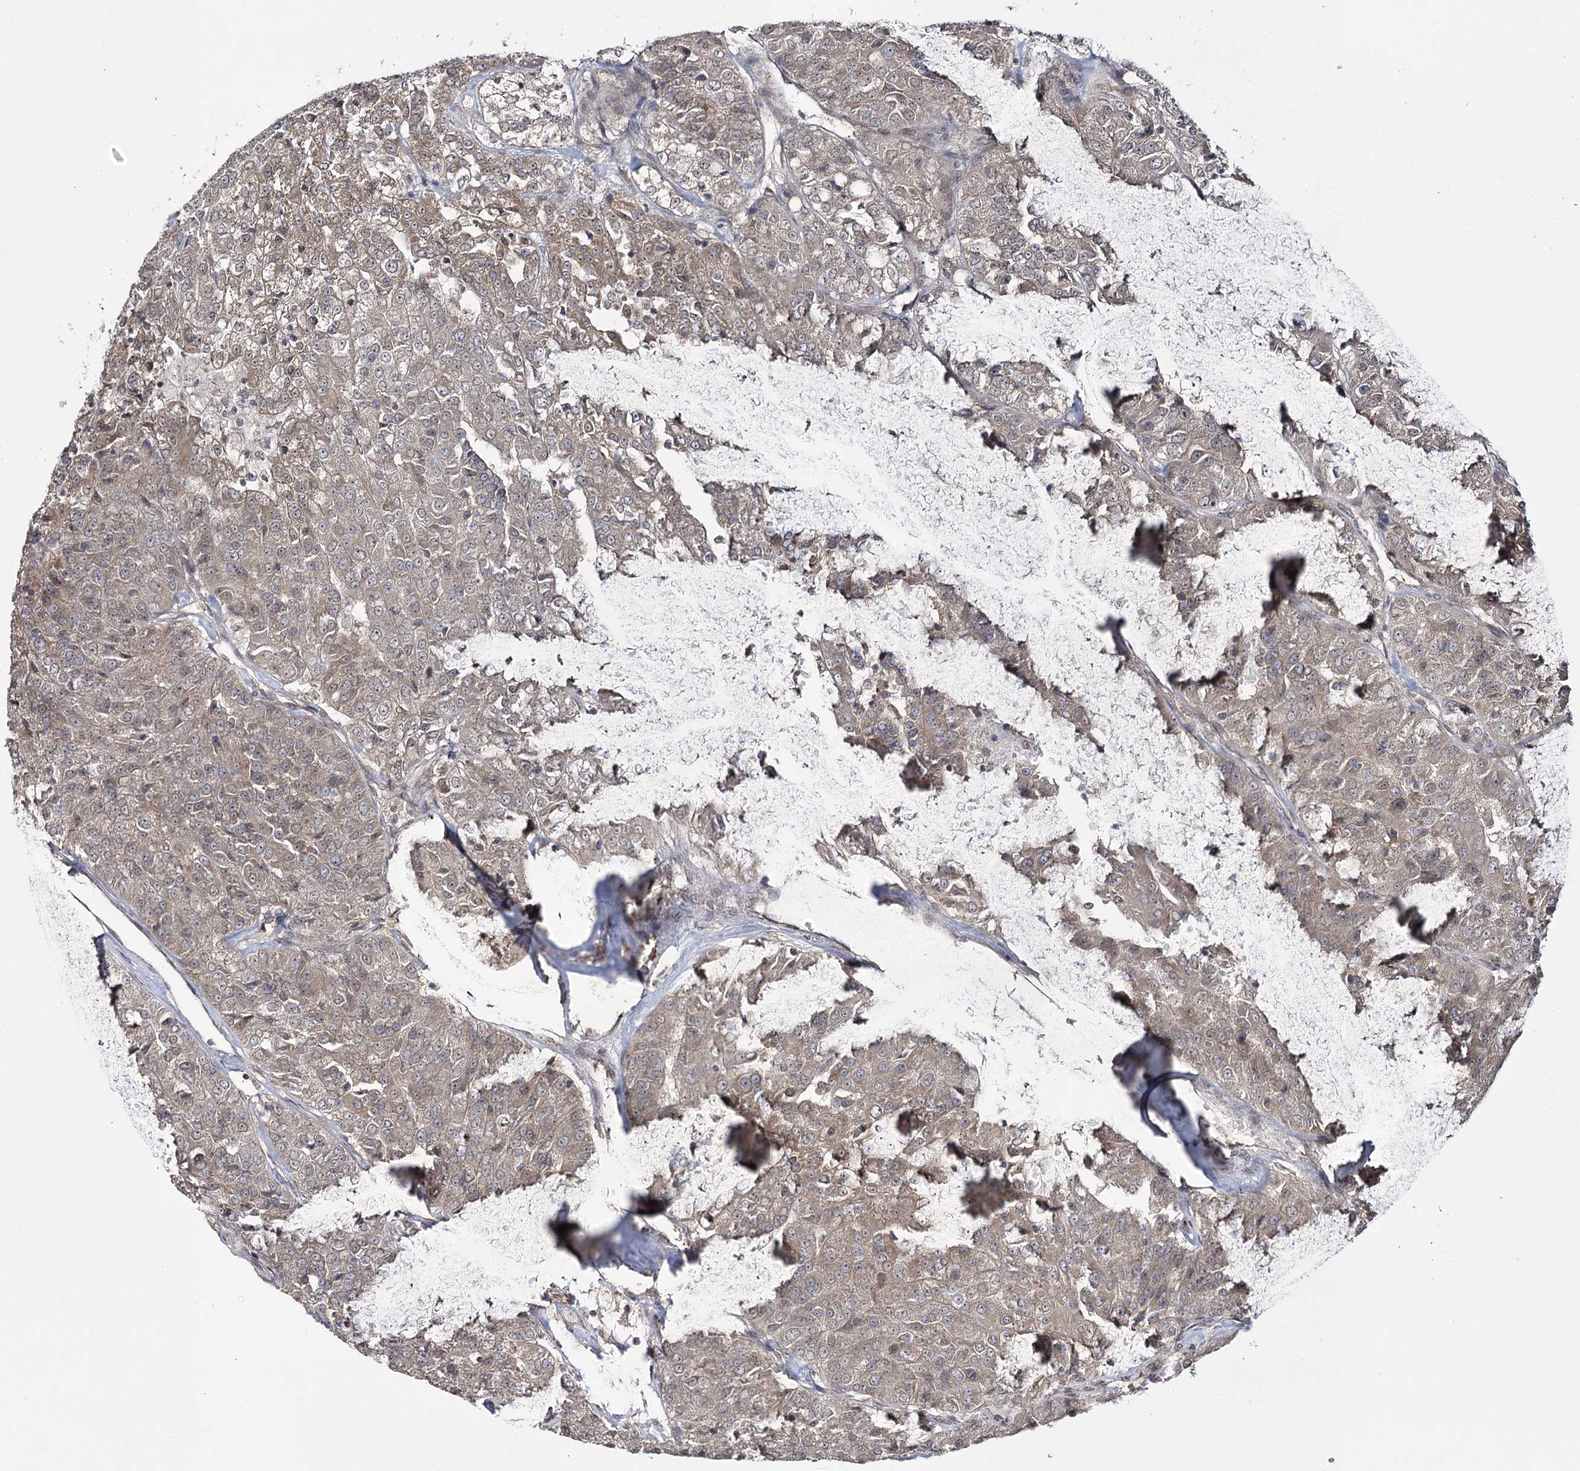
{"staining": {"intensity": "negative", "quantity": "none", "location": "none"}, "tissue": "renal cancer", "cell_type": "Tumor cells", "image_type": "cancer", "snomed": [{"axis": "morphology", "description": "Adenocarcinoma, NOS"}, {"axis": "topography", "description": "Kidney"}], "caption": "Tumor cells are negative for brown protein staining in adenocarcinoma (renal). (DAB (3,3'-diaminobenzidine) IHC visualized using brightfield microscopy, high magnification).", "gene": "TRNT1", "patient": {"sex": "female", "age": 63}}